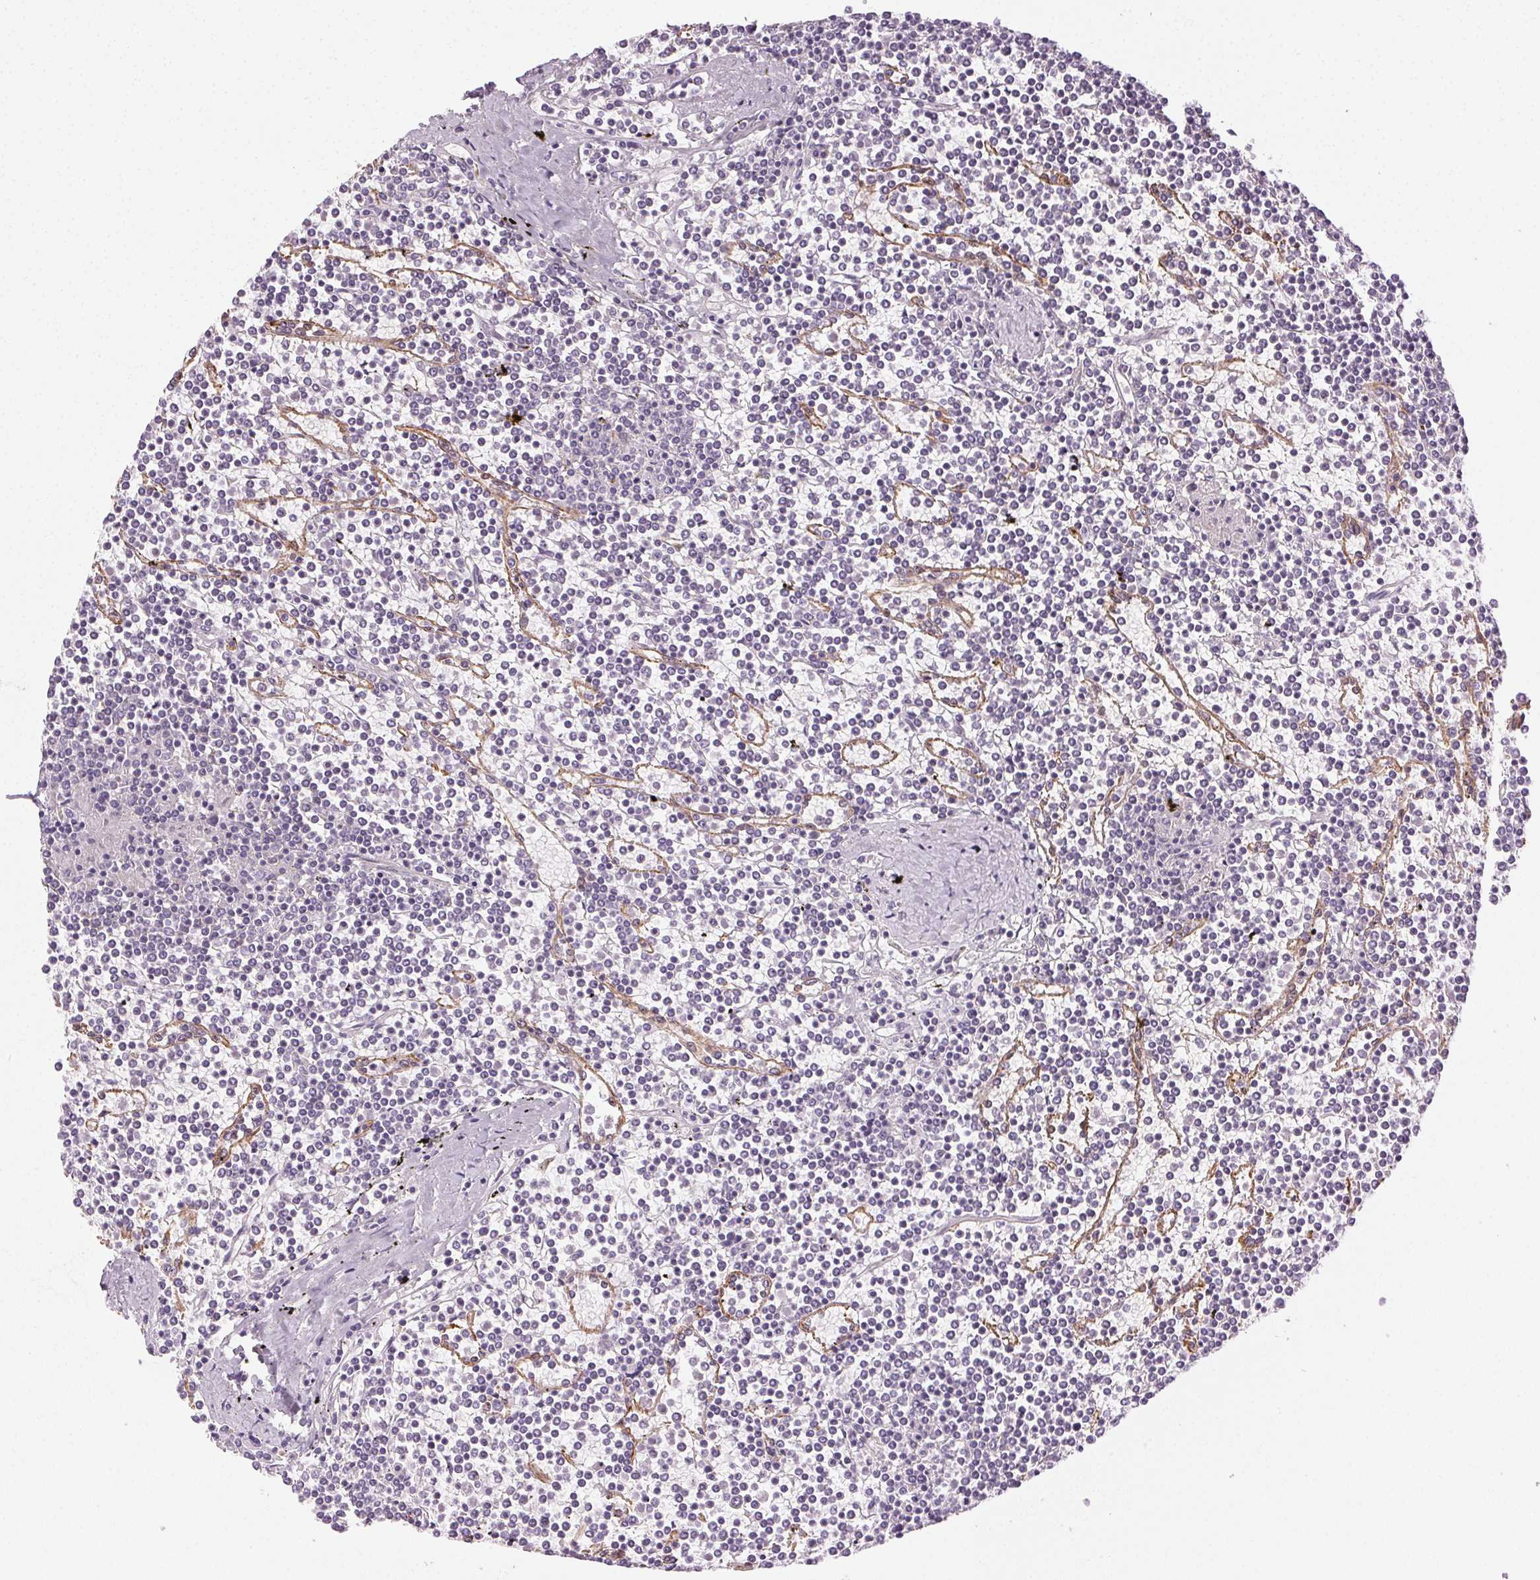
{"staining": {"intensity": "negative", "quantity": "none", "location": "none"}, "tissue": "lymphoma", "cell_type": "Tumor cells", "image_type": "cancer", "snomed": [{"axis": "morphology", "description": "Malignant lymphoma, non-Hodgkin's type, Low grade"}, {"axis": "topography", "description": "Spleen"}], "caption": "Immunohistochemistry (IHC) image of human lymphoma stained for a protein (brown), which demonstrates no positivity in tumor cells. The staining is performed using DAB (3,3'-diaminobenzidine) brown chromogen with nuclei counter-stained in using hematoxylin.", "gene": "AIF1L", "patient": {"sex": "female", "age": 19}}